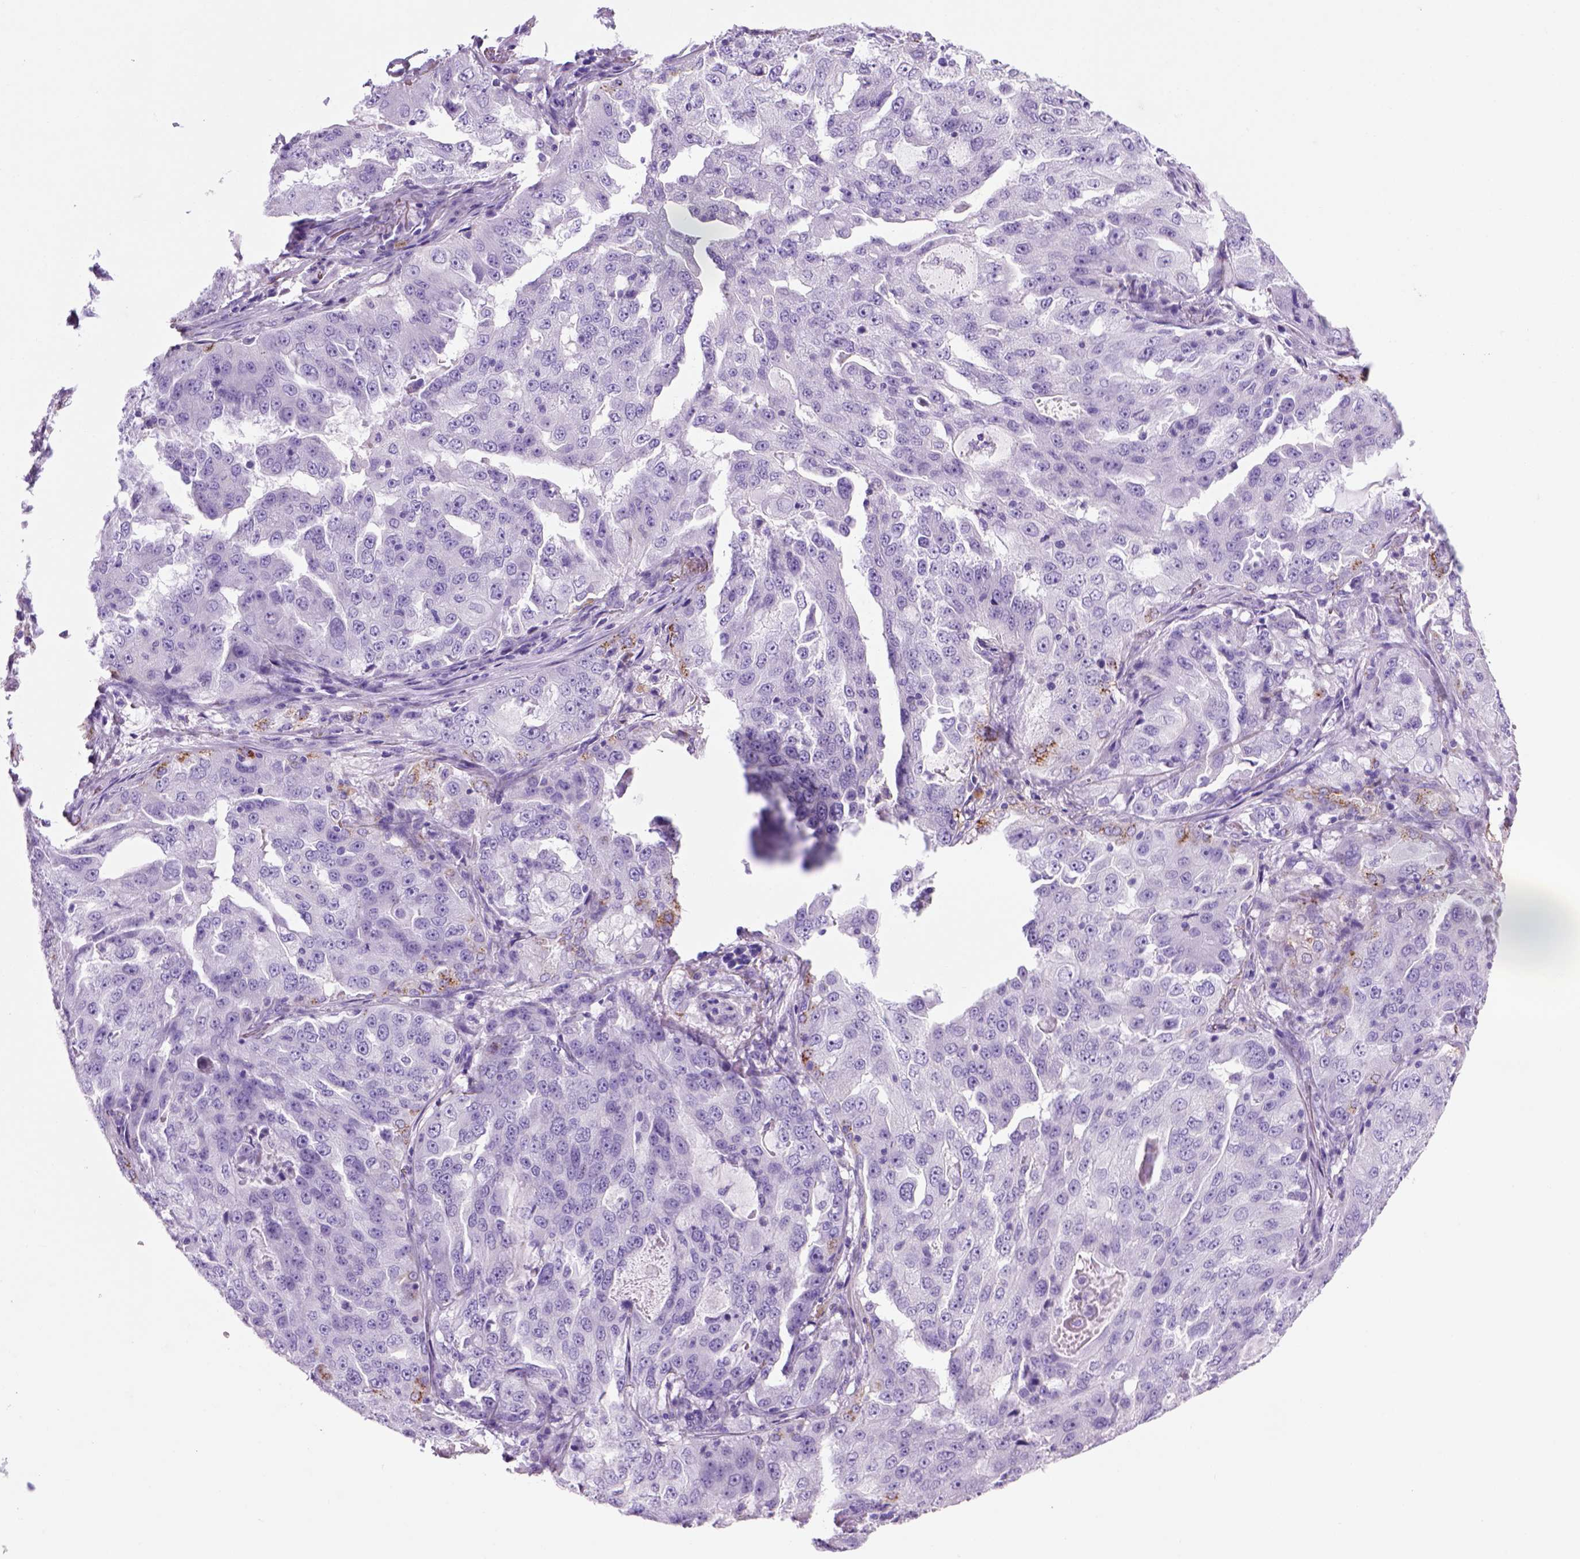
{"staining": {"intensity": "negative", "quantity": "none", "location": "none"}, "tissue": "lung cancer", "cell_type": "Tumor cells", "image_type": "cancer", "snomed": [{"axis": "morphology", "description": "Adenocarcinoma, NOS"}, {"axis": "topography", "description": "Lung"}], "caption": "Lung cancer (adenocarcinoma) was stained to show a protein in brown. There is no significant positivity in tumor cells.", "gene": "ARHGEF33", "patient": {"sex": "female", "age": 61}}